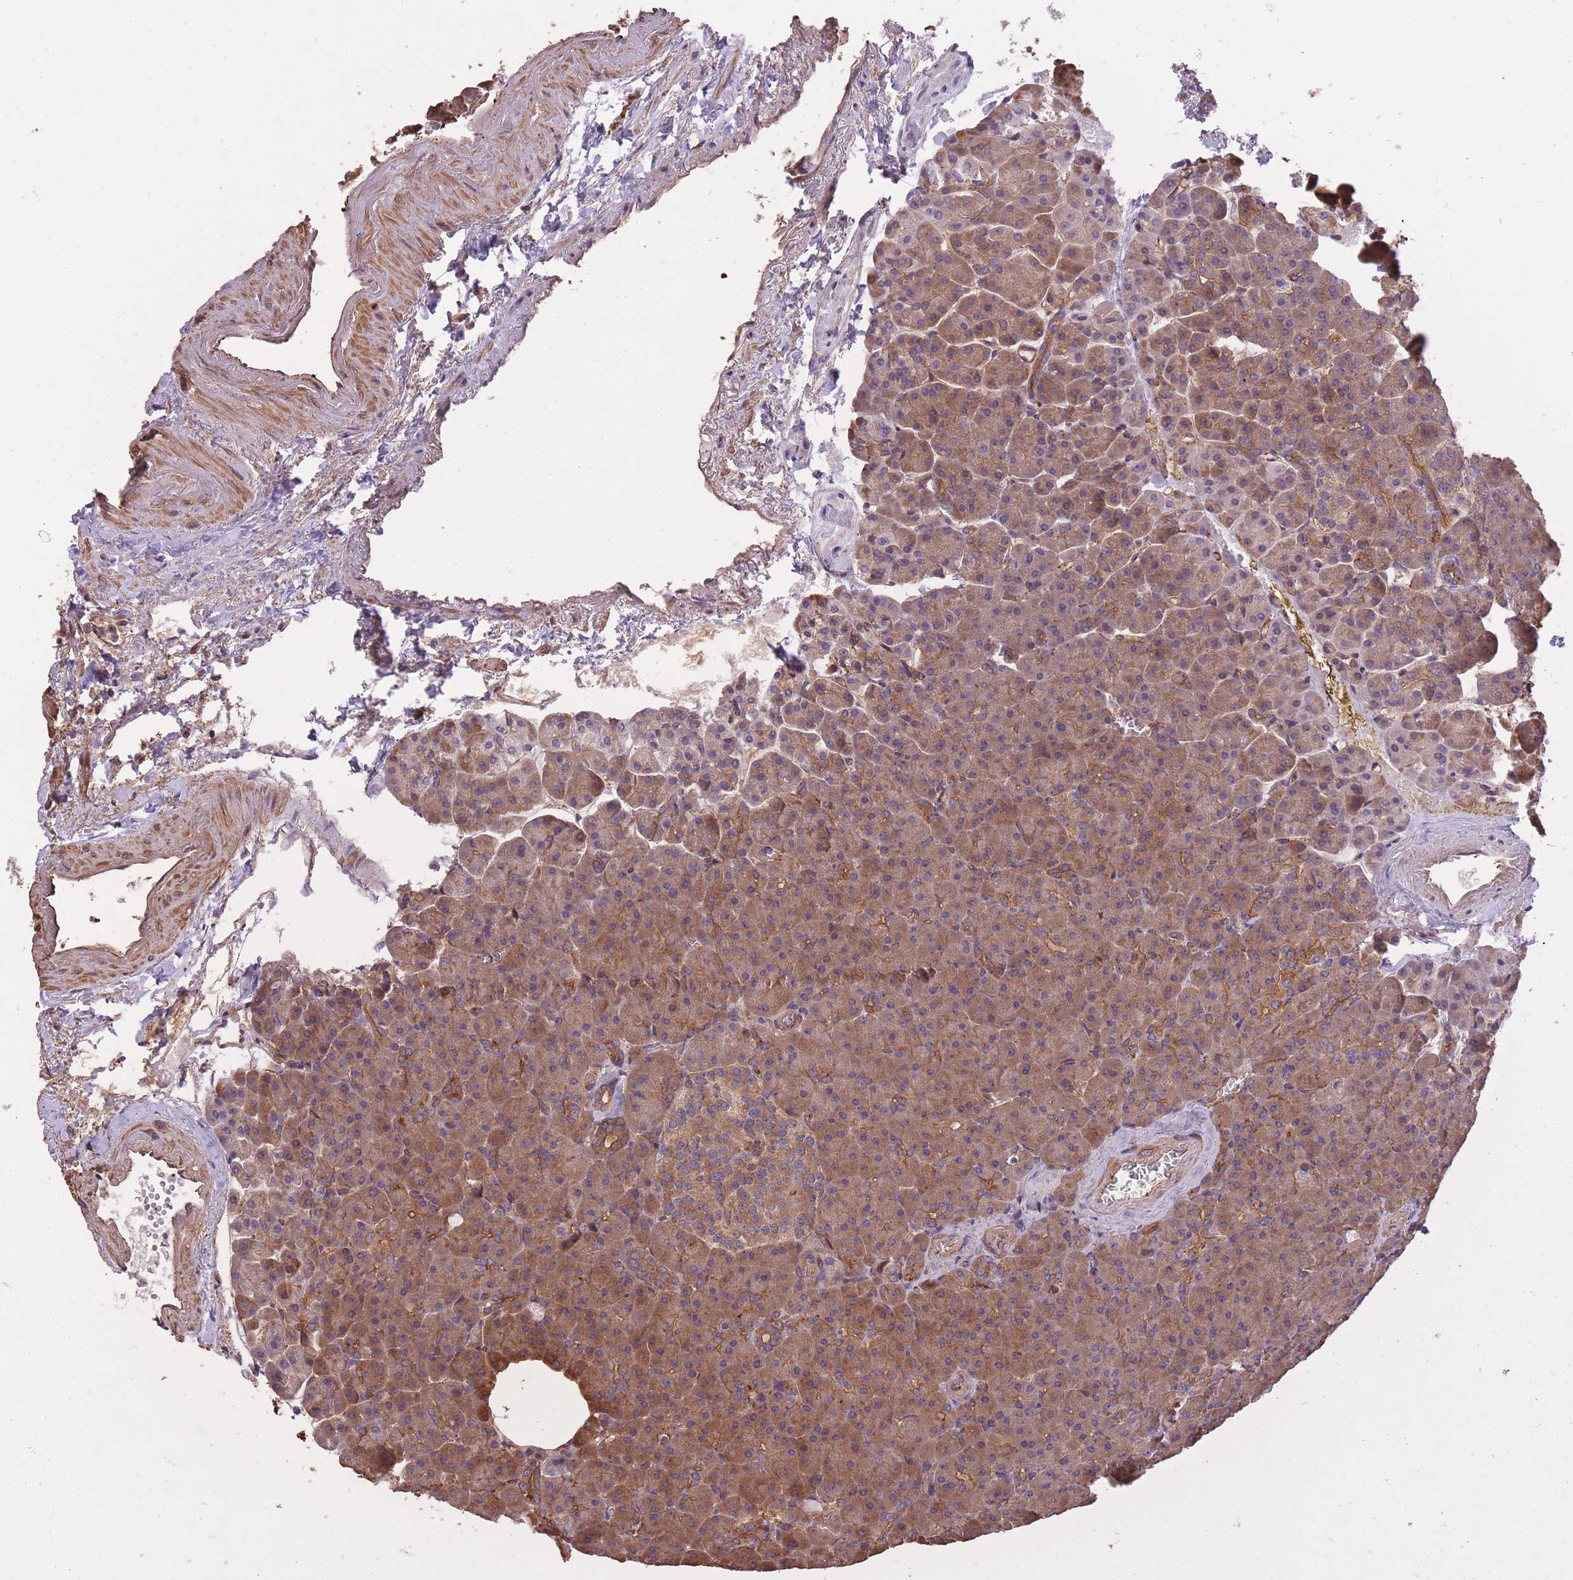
{"staining": {"intensity": "moderate", "quantity": ">75%", "location": "cytoplasmic/membranous"}, "tissue": "pancreas", "cell_type": "Exocrine glandular cells", "image_type": "normal", "snomed": [{"axis": "morphology", "description": "Normal tissue, NOS"}, {"axis": "topography", "description": "Pancreas"}], "caption": "Normal pancreas reveals moderate cytoplasmic/membranous positivity in about >75% of exocrine glandular cells, visualized by immunohistochemistry.", "gene": "ARMH3", "patient": {"sex": "female", "age": 74}}